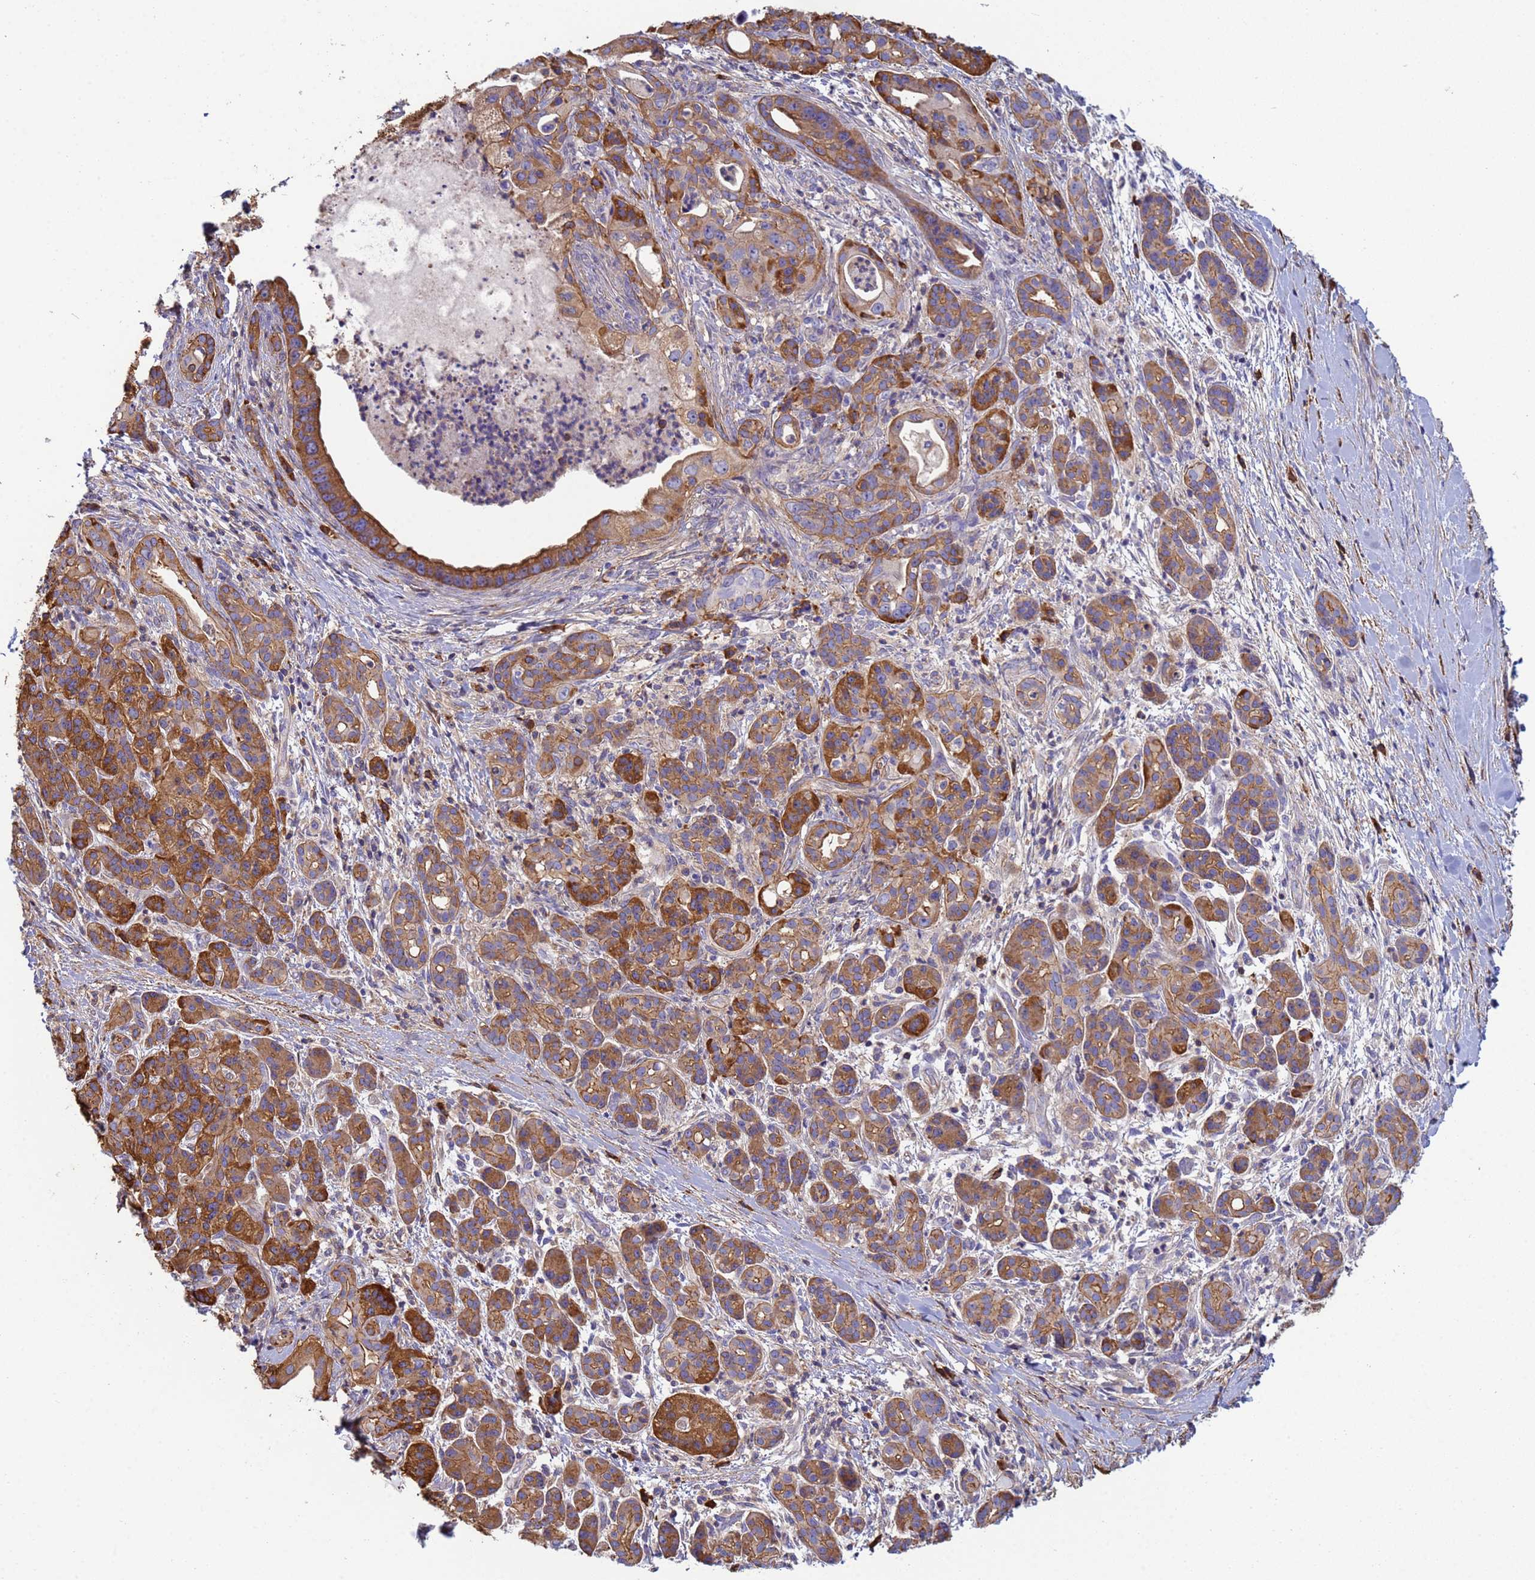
{"staining": {"intensity": "moderate", "quantity": ">75%", "location": "cytoplasmic/membranous"}, "tissue": "pancreatic cancer", "cell_type": "Tumor cells", "image_type": "cancer", "snomed": [{"axis": "morphology", "description": "Adenocarcinoma, NOS"}, {"axis": "topography", "description": "Pancreas"}], "caption": "Immunohistochemical staining of human pancreatic cancer (adenocarcinoma) demonstrates moderate cytoplasmic/membranous protein staining in approximately >75% of tumor cells.", "gene": "ZNG1B", "patient": {"sex": "male", "age": 58}}